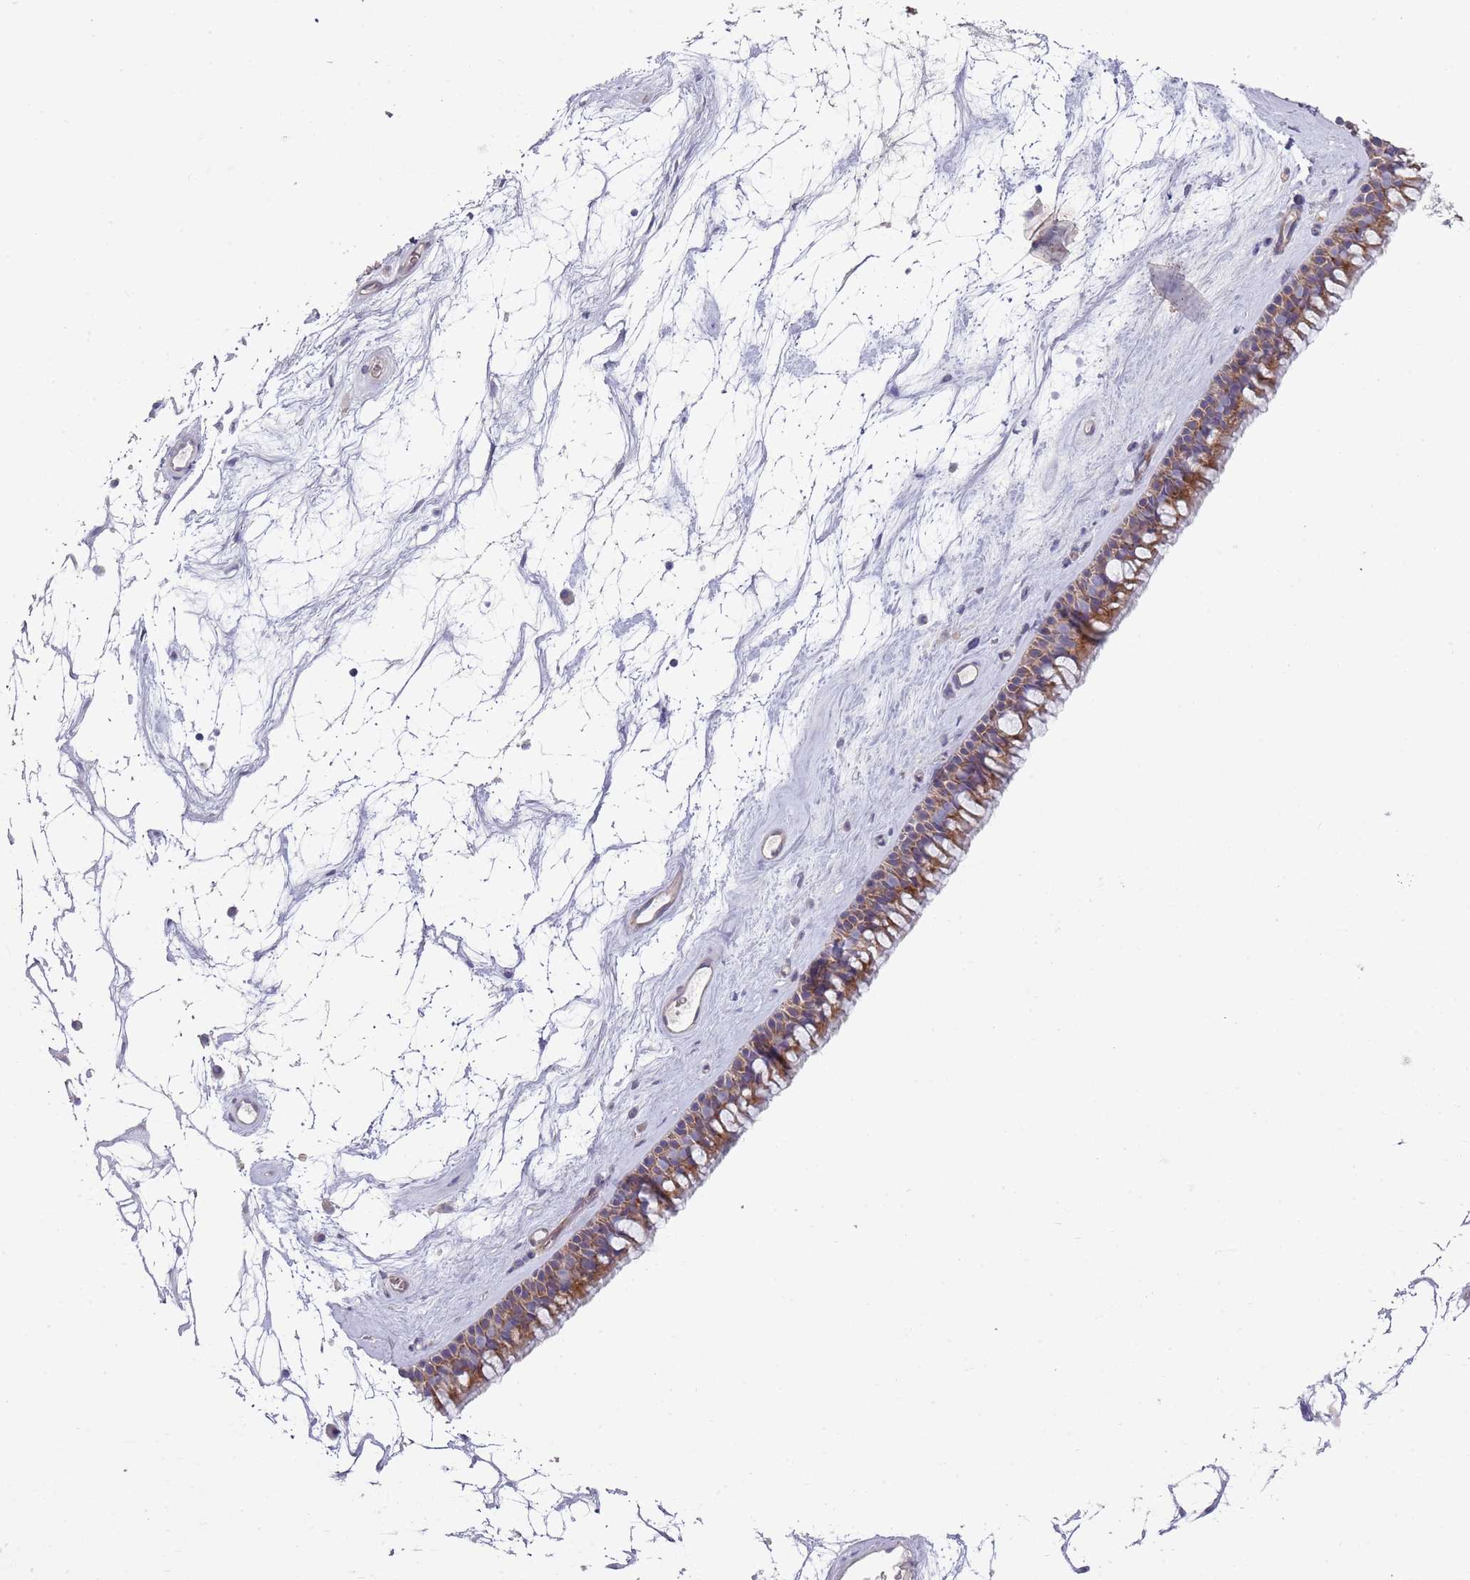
{"staining": {"intensity": "moderate", "quantity": ">75%", "location": "cytoplasmic/membranous"}, "tissue": "nasopharynx", "cell_type": "Respiratory epithelial cells", "image_type": "normal", "snomed": [{"axis": "morphology", "description": "Normal tissue, NOS"}, {"axis": "topography", "description": "Nasopharynx"}], "caption": "Nasopharynx stained for a protein (brown) reveals moderate cytoplasmic/membranous positive expression in about >75% of respiratory epithelial cells.", "gene": "ZNF583", "patient": {"sex": "male", "age": 64}}